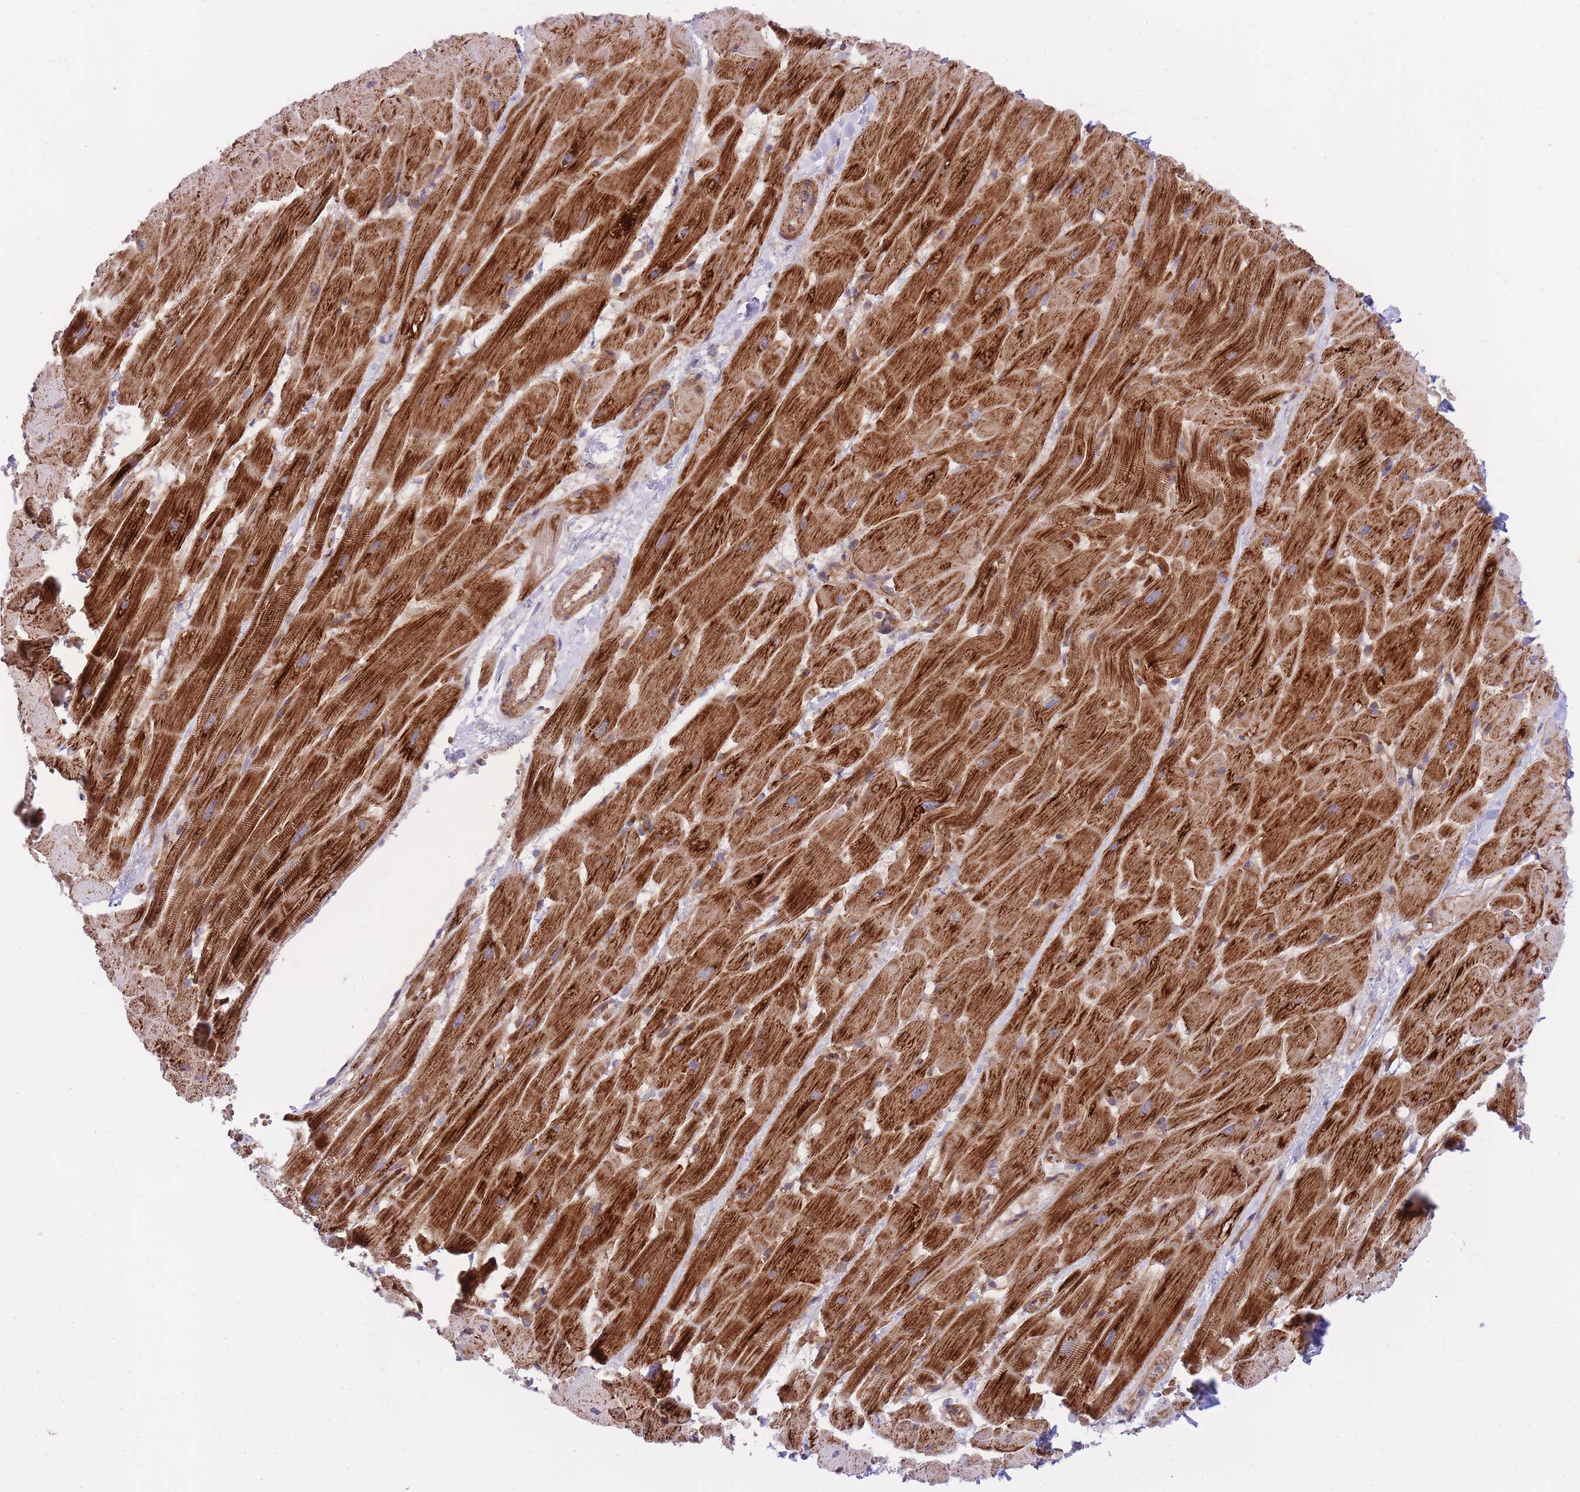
{"staining": {"intensity": "strong", "quantity": ">75%", "location": "cytoplasmic/membranous"}, "tissue": "heart muscle", "cell_type": "Cardiomyocytes", "image_type": "normal", "snomed": [{"axis": "morphology", "description": "Normal tissue, NOS"}, {"axis": "topography", "description": "Heart"}], "caption": "Cardiomyocytes show strong cytoplasmic/membranous expression in approximately >75% of cells in benign heart muscle. (brown staining indicates protein expression, while blue staining denotes nuclei).", "gene": "CHAC1", "patient": {"sex": "male", "age": 37}}